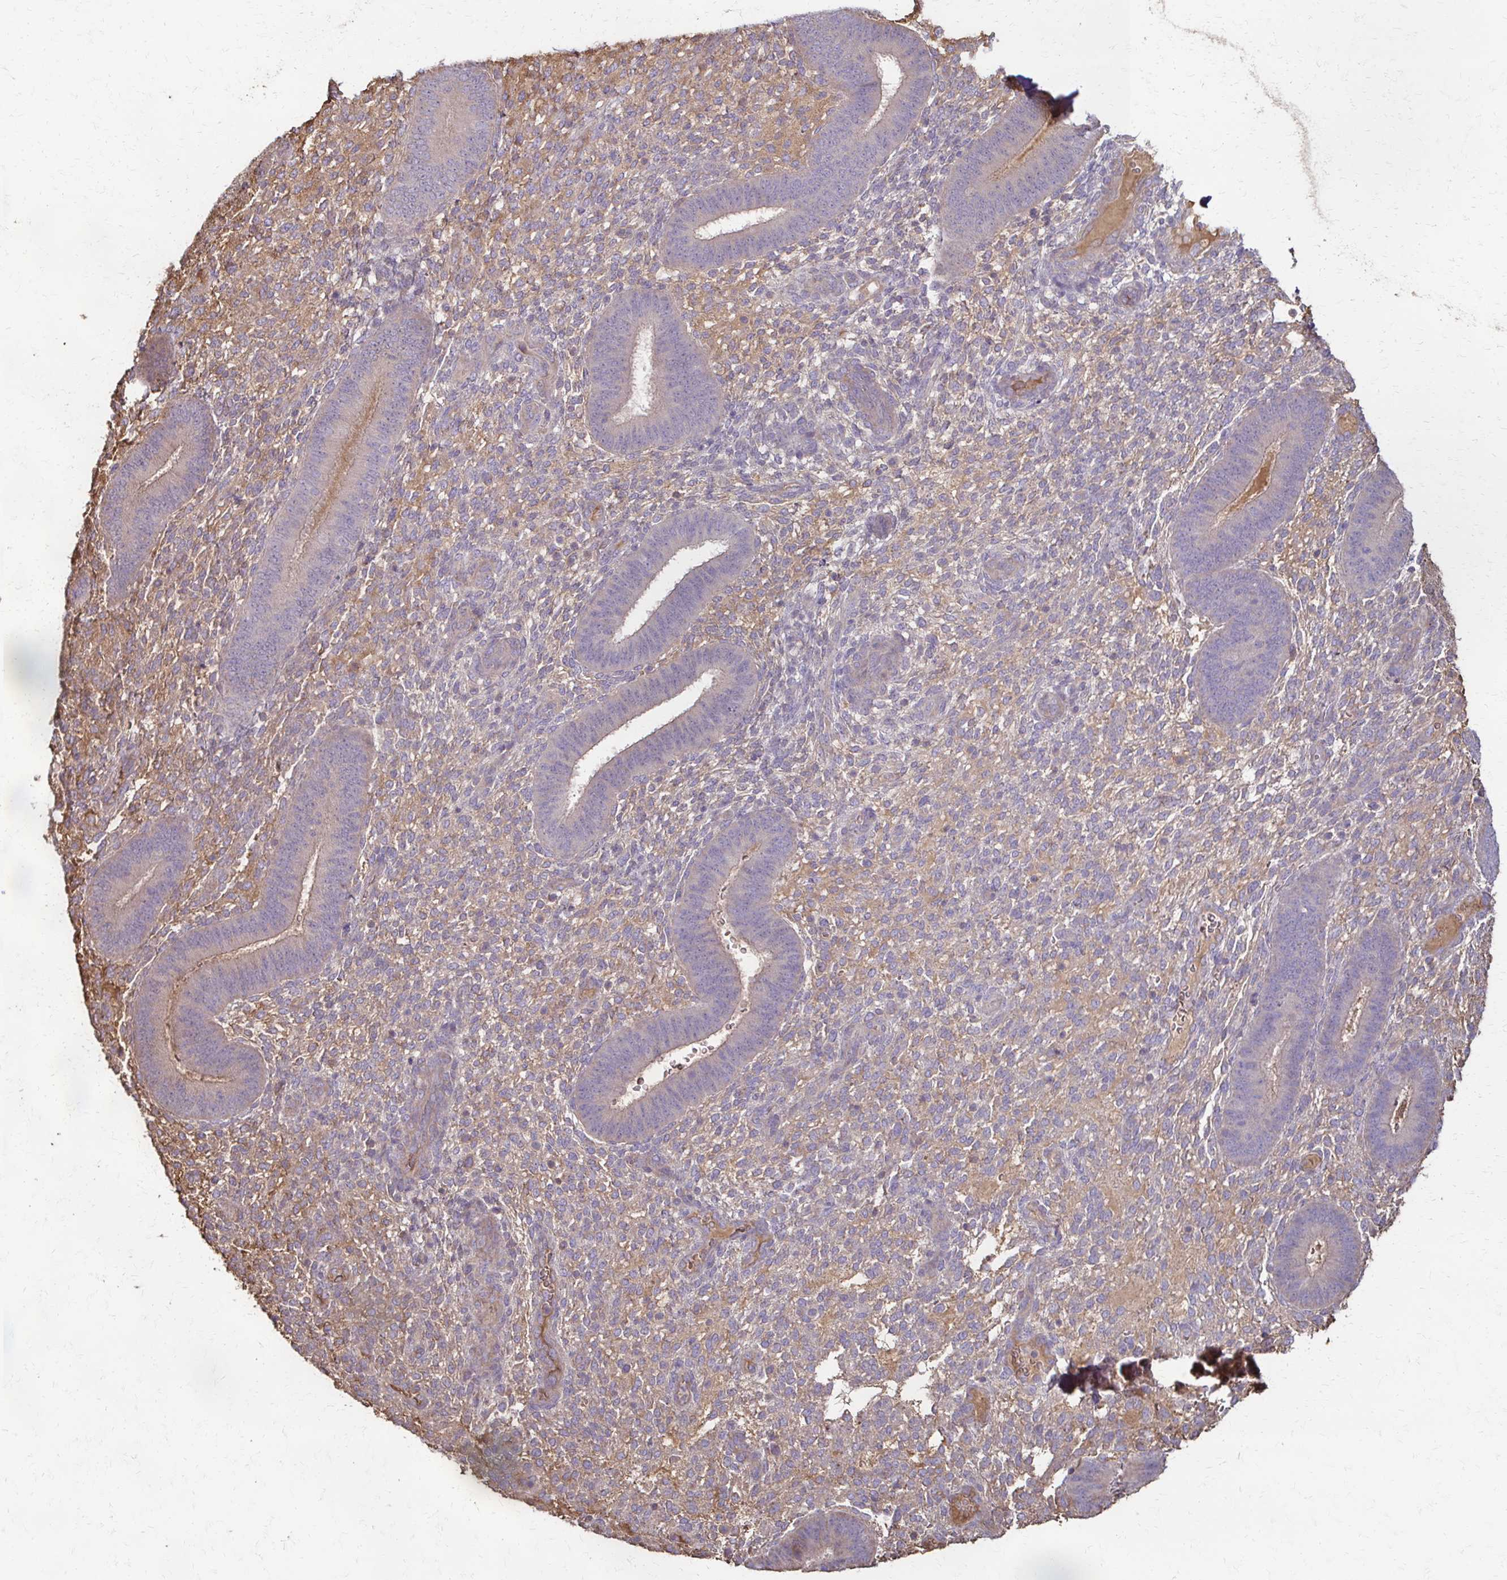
{"staining": {"intensity": "negative", "quantity": "none", "location": "none"}, "tissue": "endometrium", "cell_type": "Cells in endometrial stroma", "image_type": "normal", "snomed": [{"axis": "morphology", "description": "Normal tissue, NOS"}, {"axis": "topography", "description": "Endometrium"}], "caption": "Immunohistochemical staining of benign human endometrium reveals no significant positivity in cells in endometrial stroma. (Immunohistochemistry (ihc), brightfield microscopy, high magnification).", "gene": "IL18BP", "patient": {"sex": "female", "age": 39}}